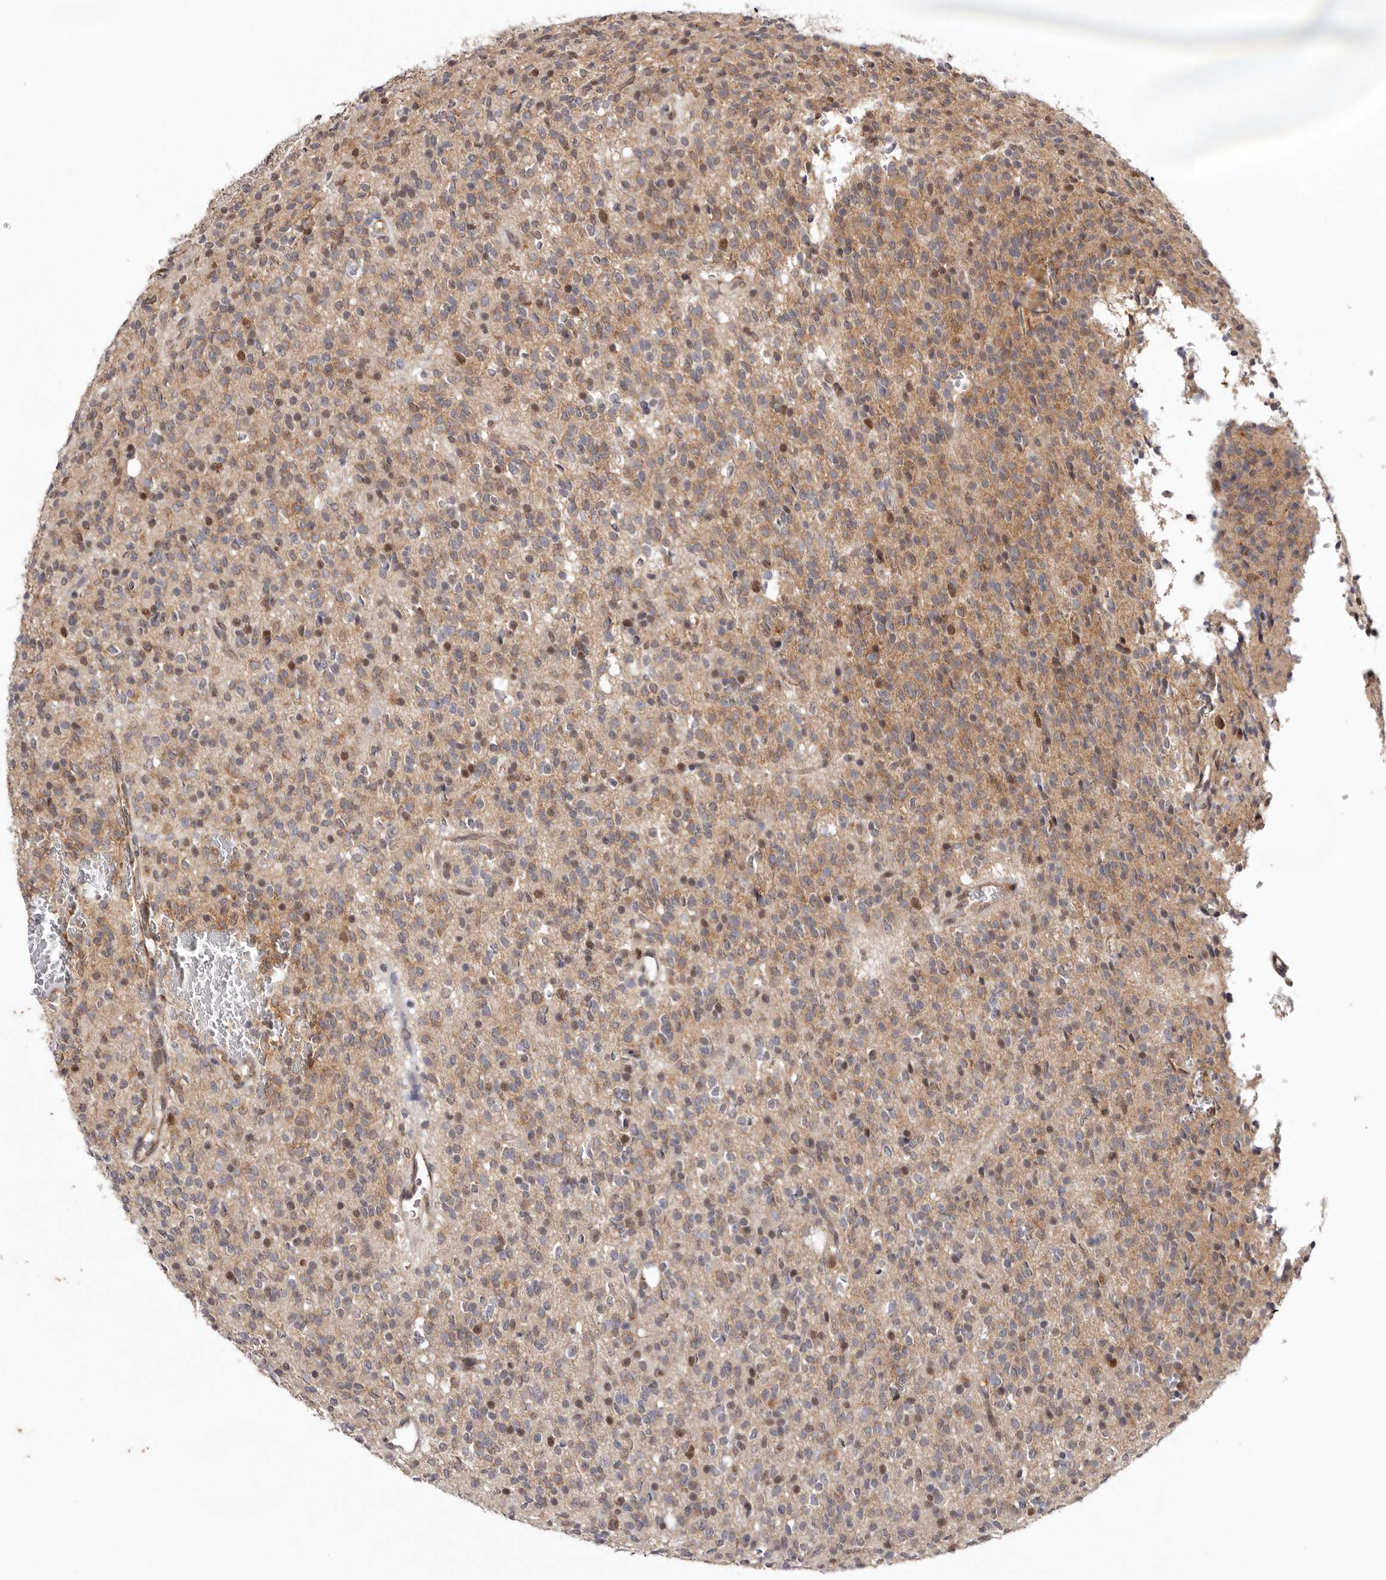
{"staining": {"intensity": "moderate", "quantity": ">75%", "location": "cytoplasmic/membranous,nuclear"}, "tissue": "glioma", "cell_type": "Tumor cells", "image_type": "cancer", "snomed": [{"axis": "morphology", "description": "Glioma, malignant, High grade"}, {"axis": "topography", "description": "Brain"}], "caption": "High-magnification brightfield microscopy of glioma stained with DAB (brown) and counterstained with hematoxylin (blue). tumor cells exhibit moderate cytoplasmic/membranous and nuclear positivity is appreciated in approximately>75% of cells. (DAB IHC with brightfield microscopy, high magnification).", "gene": "NOTCH1", "patient": {"sex": "male", "age": 34}}